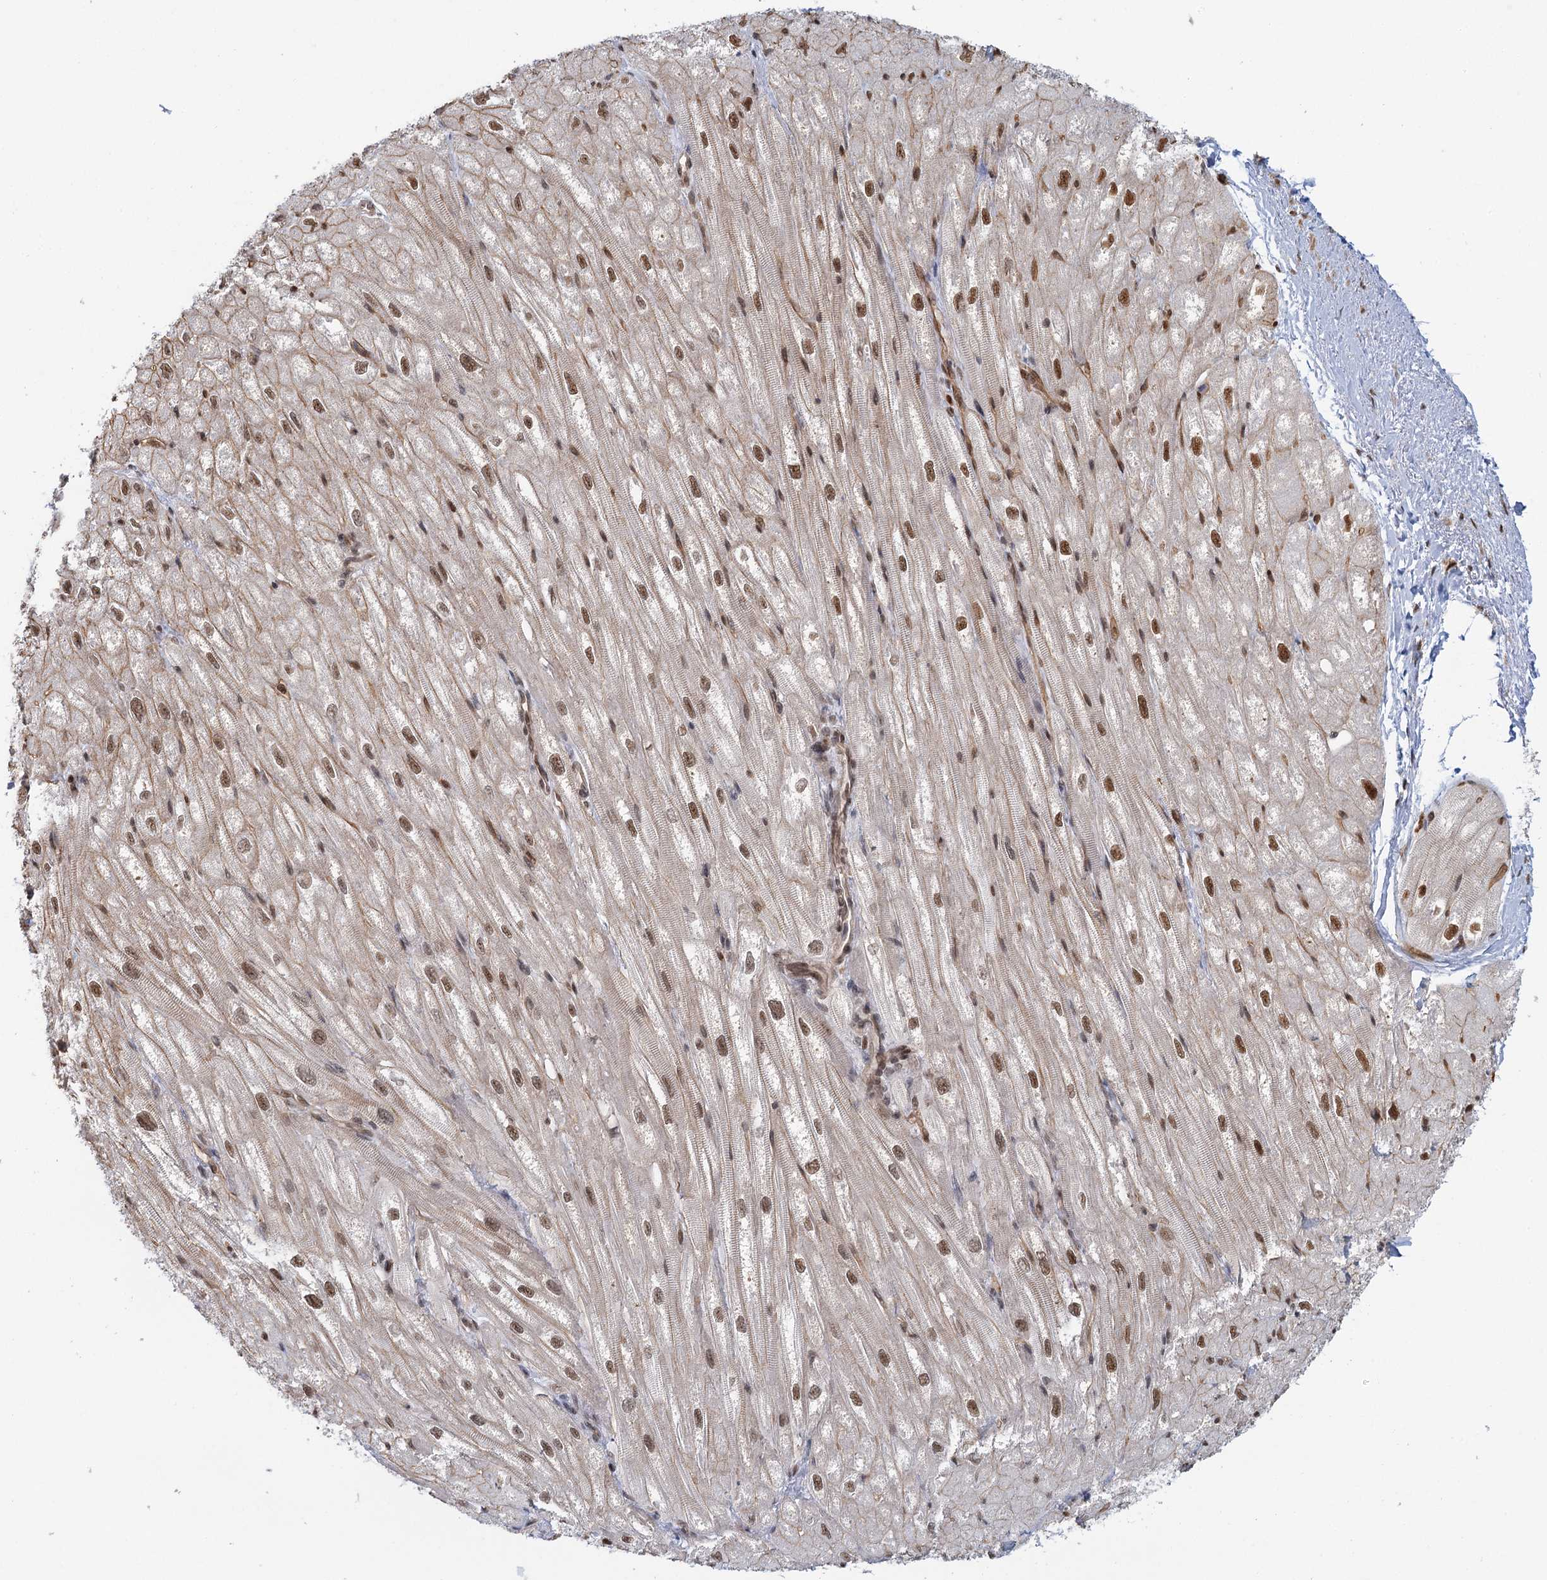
{"staining": {"intensity": "moderate", "quantity": "25%-75%", "location": "nuclear"}, "tissue": "heart muscle", "cell_type": "Cardiomyocytes", "image_type": "normal", "snomed": [{"axis": "morphology", "description": "Normal tissue, NOS"}, {"axis": "topography", "description": "Heart"}], "caption": "Protein staining of benign heart muscle reveals moderate nuclear positivity in approximately 25%-75% of cardiomyocytes. Using DAB (3,3'-diaminobenzidine) (brown) and hematoxylin (blue) stains, captured at high magnification using brightfield microscopy.", "gene": "GPATCH11", "patient": {"sex": "male", "age": 50}}